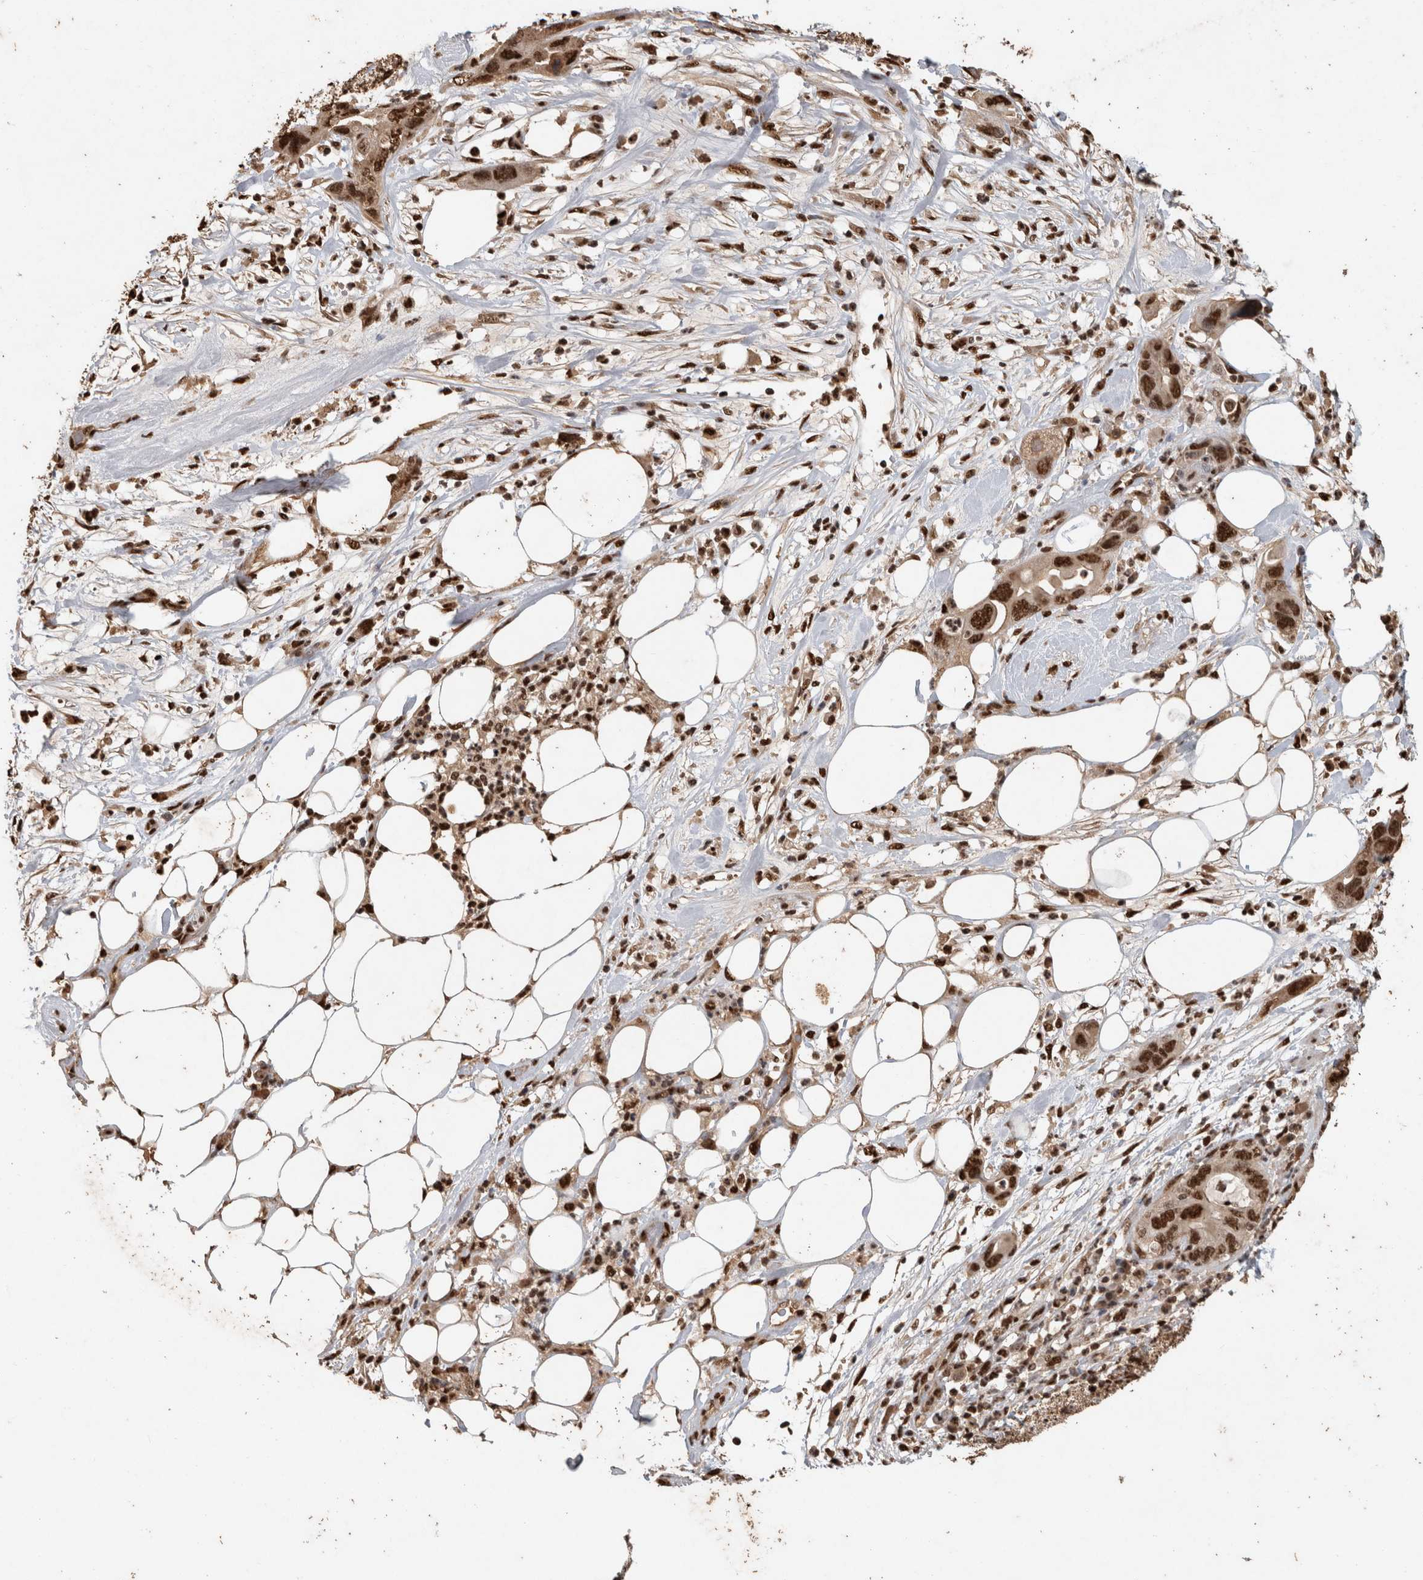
{"staining": {"intensity": "strong", "quantity": ">75%", "location": "nuclear"}, "tissue": "pancreatic cancer", "cell_type": "Tumor cells", "image_type": "cancer", "snomed": [{"axis": "morphology", "description": "Adenocarcinoma, NOS"}, {"axis": "topography", "description": "Pancreas"}], "caption": "Protein staining shows strong nuclear expression in approximately >75% of tumor cells in pancreatic cancer.", "gene": "RAD50", "patient": {"sex": "female", "age": 71}}